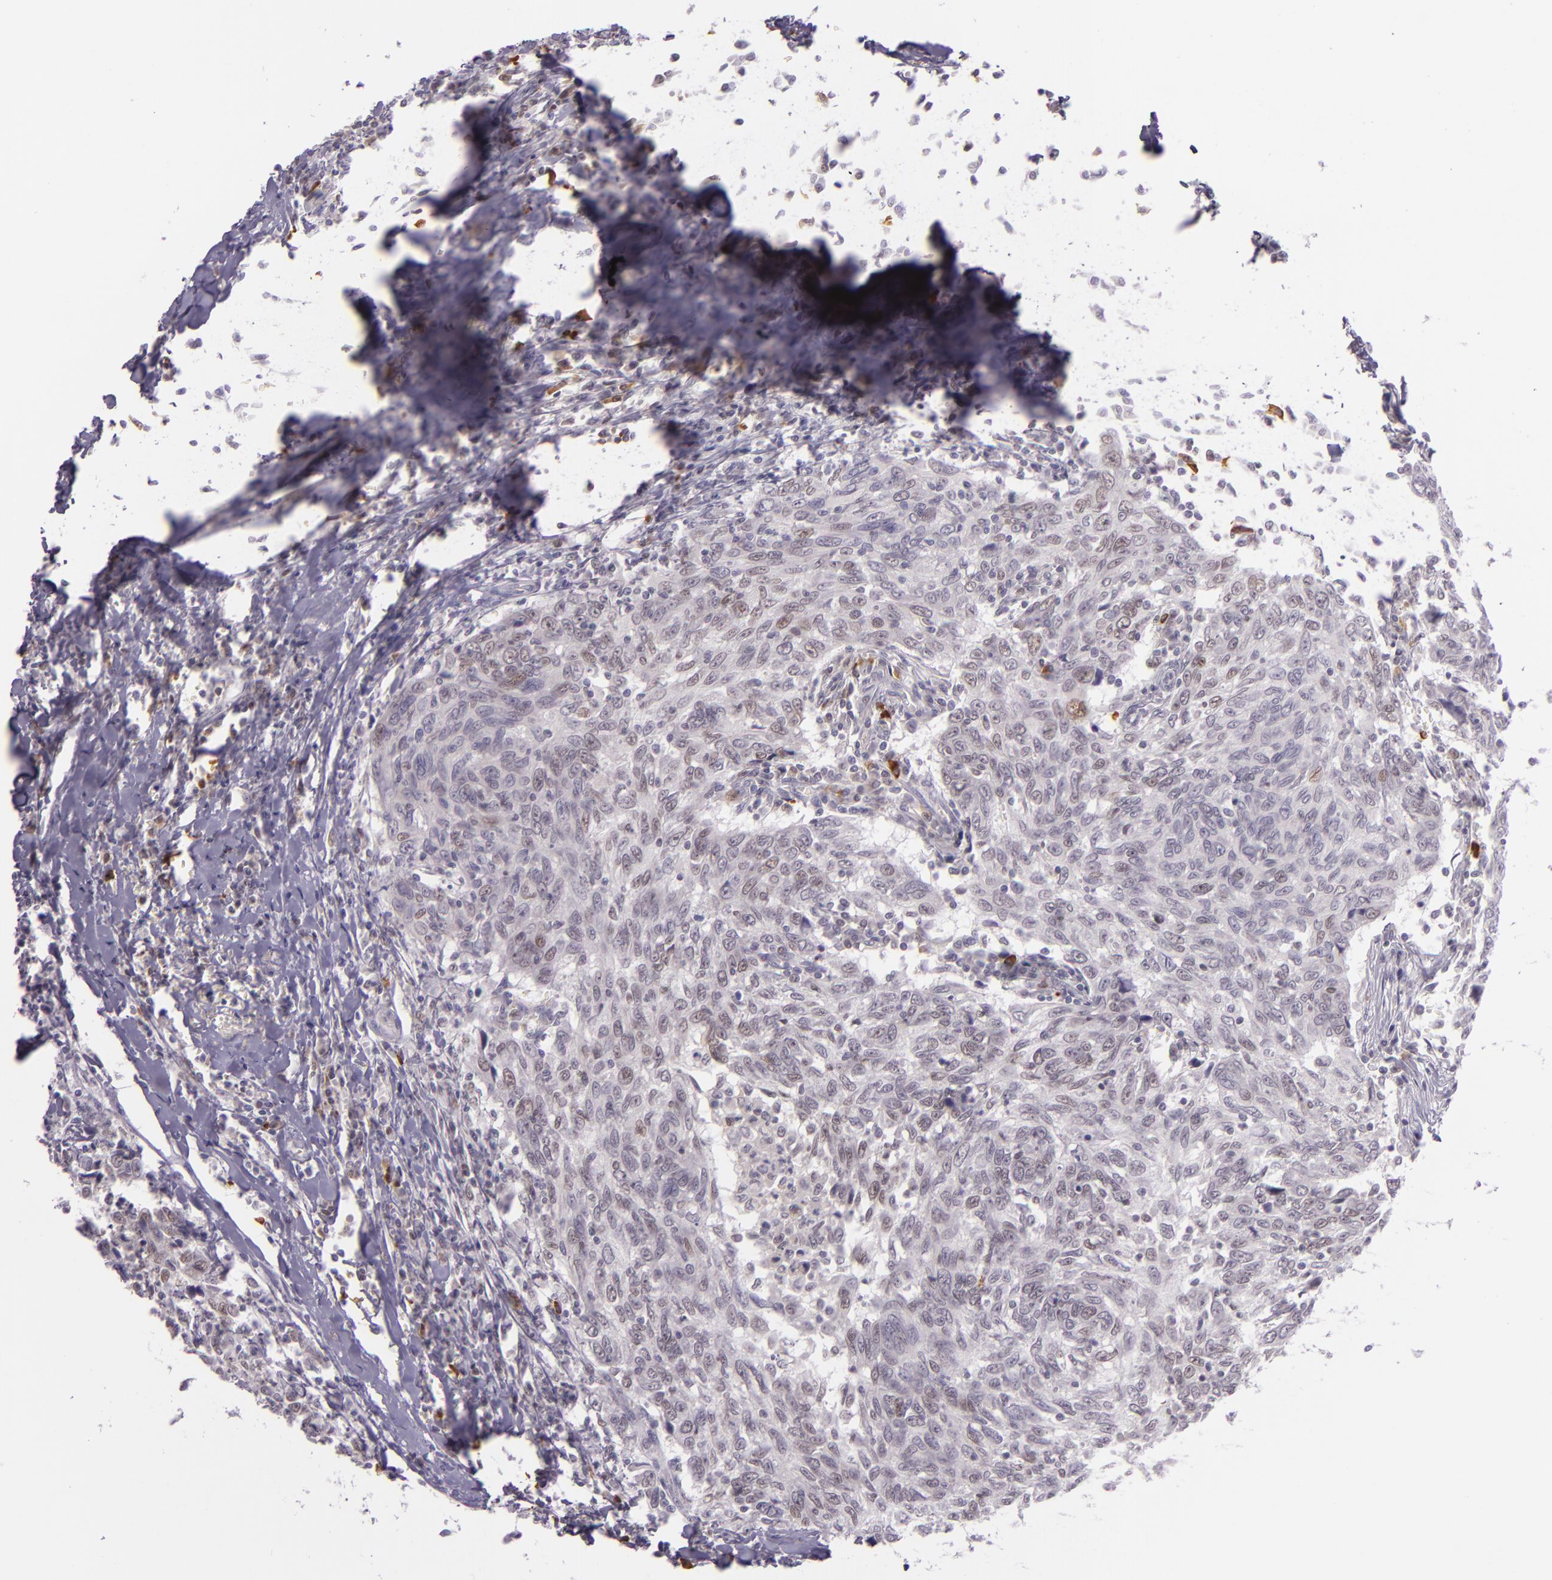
{"staining": {"intensity": "weak", "quantity": "25%-75%", "location": "cytoplasmic/membranous"}, "tissue": "breast cancer", "cell_type": "Tumor cells", "image_type": "cancer", "snomed": [{"axis": "morphology", "description": "Duct carcinoma"}, {"axis": "topography", "description": "Breast"}], "caption": "Tumor cells show low levels of weak cytoplasmic/membranous staining in approximately 25%-75% of cells in intraductal carcinoma (breast).", "gene": "CHEK2", "patient": {"sex": "female", "age": 50}}